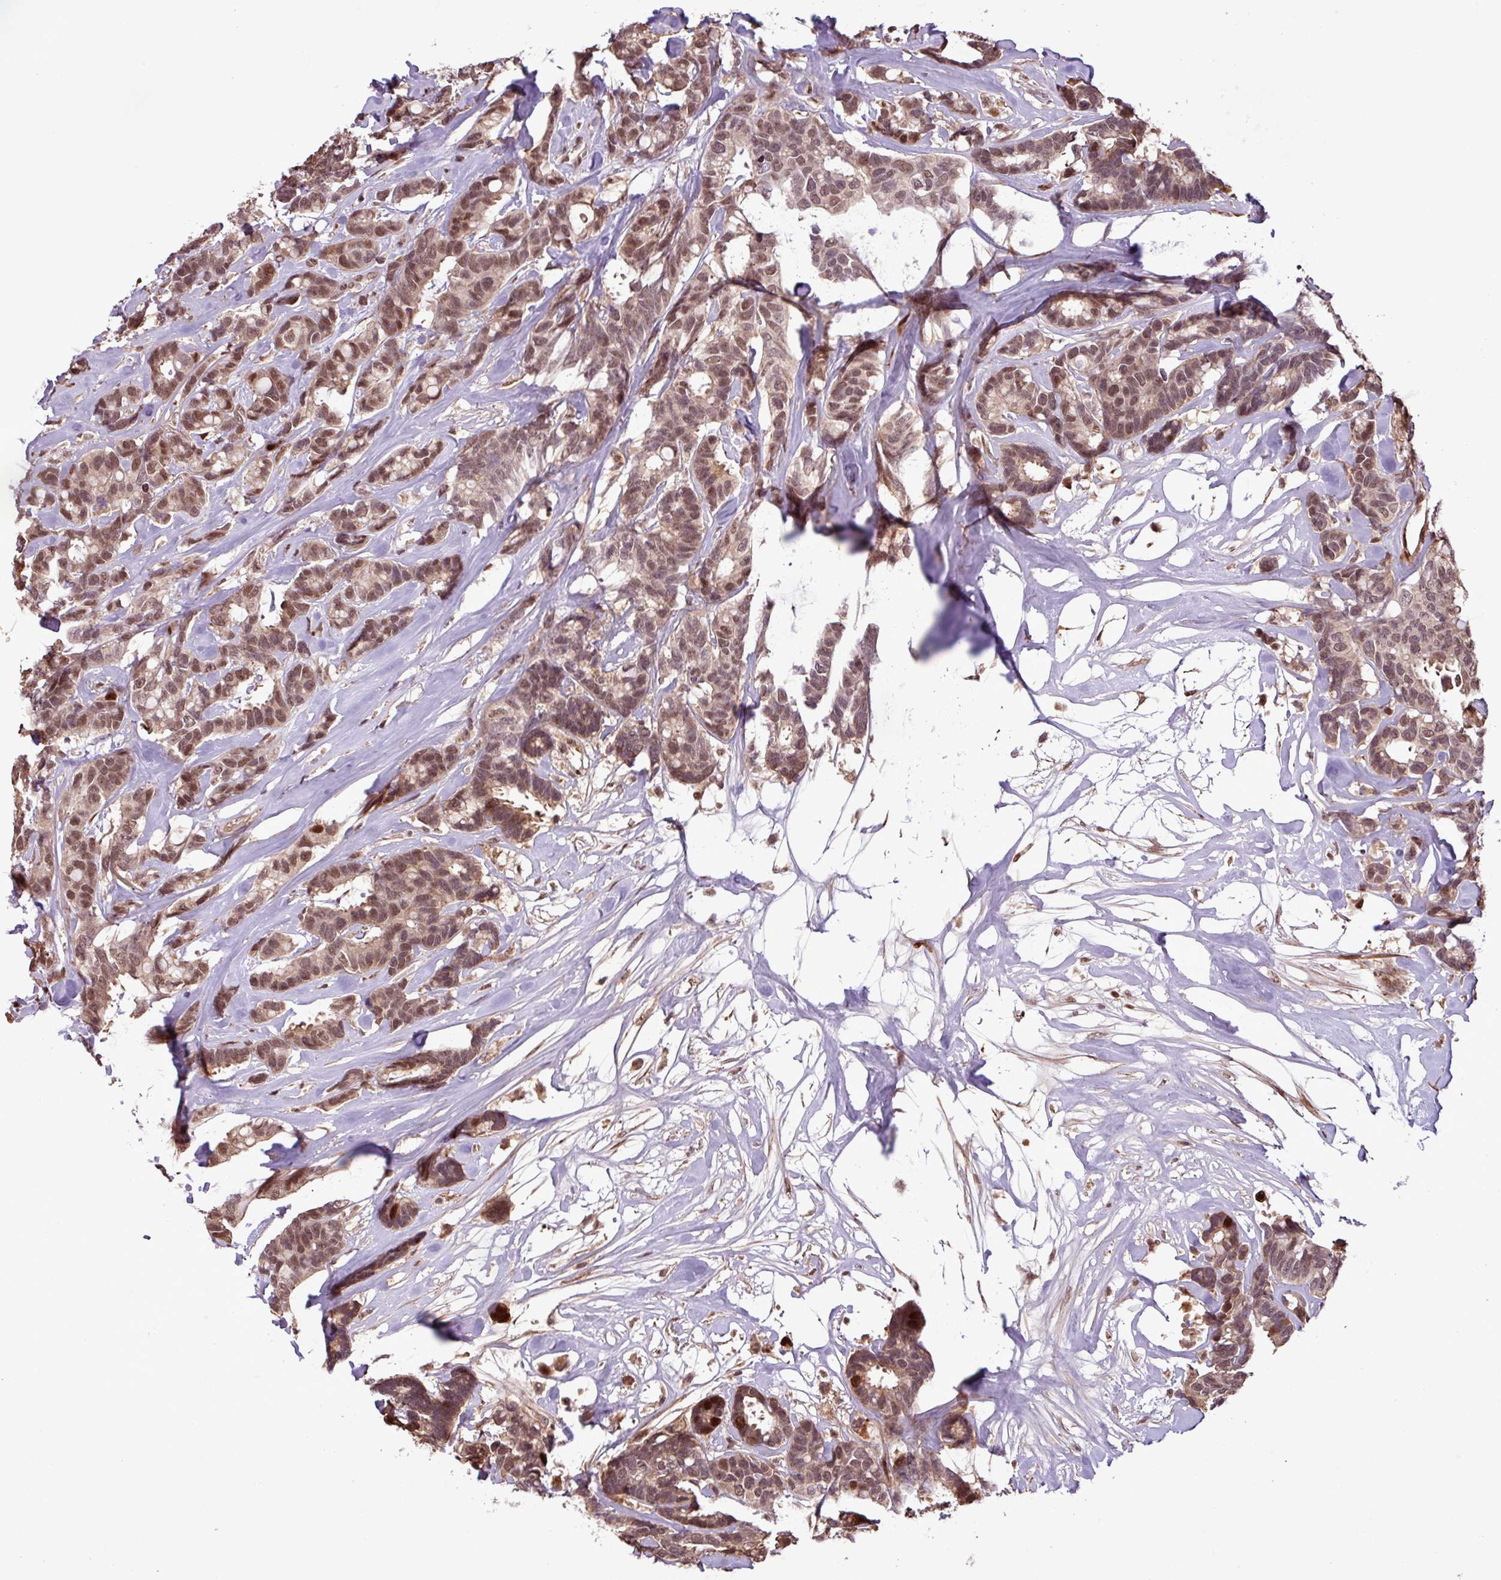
{"staining": {"intensity": "moderate", "quantity": ">75%", "location": "cytoplasmic/membranous,nuclear"}, "tissue": "breast cancer", "cell_type": "Tumor cells", "image_type": "cancer", "snomed": [{"axis": "morphology", "description": "Duct carcinoma"}, {"axis": "topography", "description": "Breast"}], "caption": "A brown stain labels moderate cytoplasmic/membranous and nuclear expression of a protein in human breast cancer tumor cells.", "gene": "SLC22A24", "patient": {"sex": "female", "age": 87}}